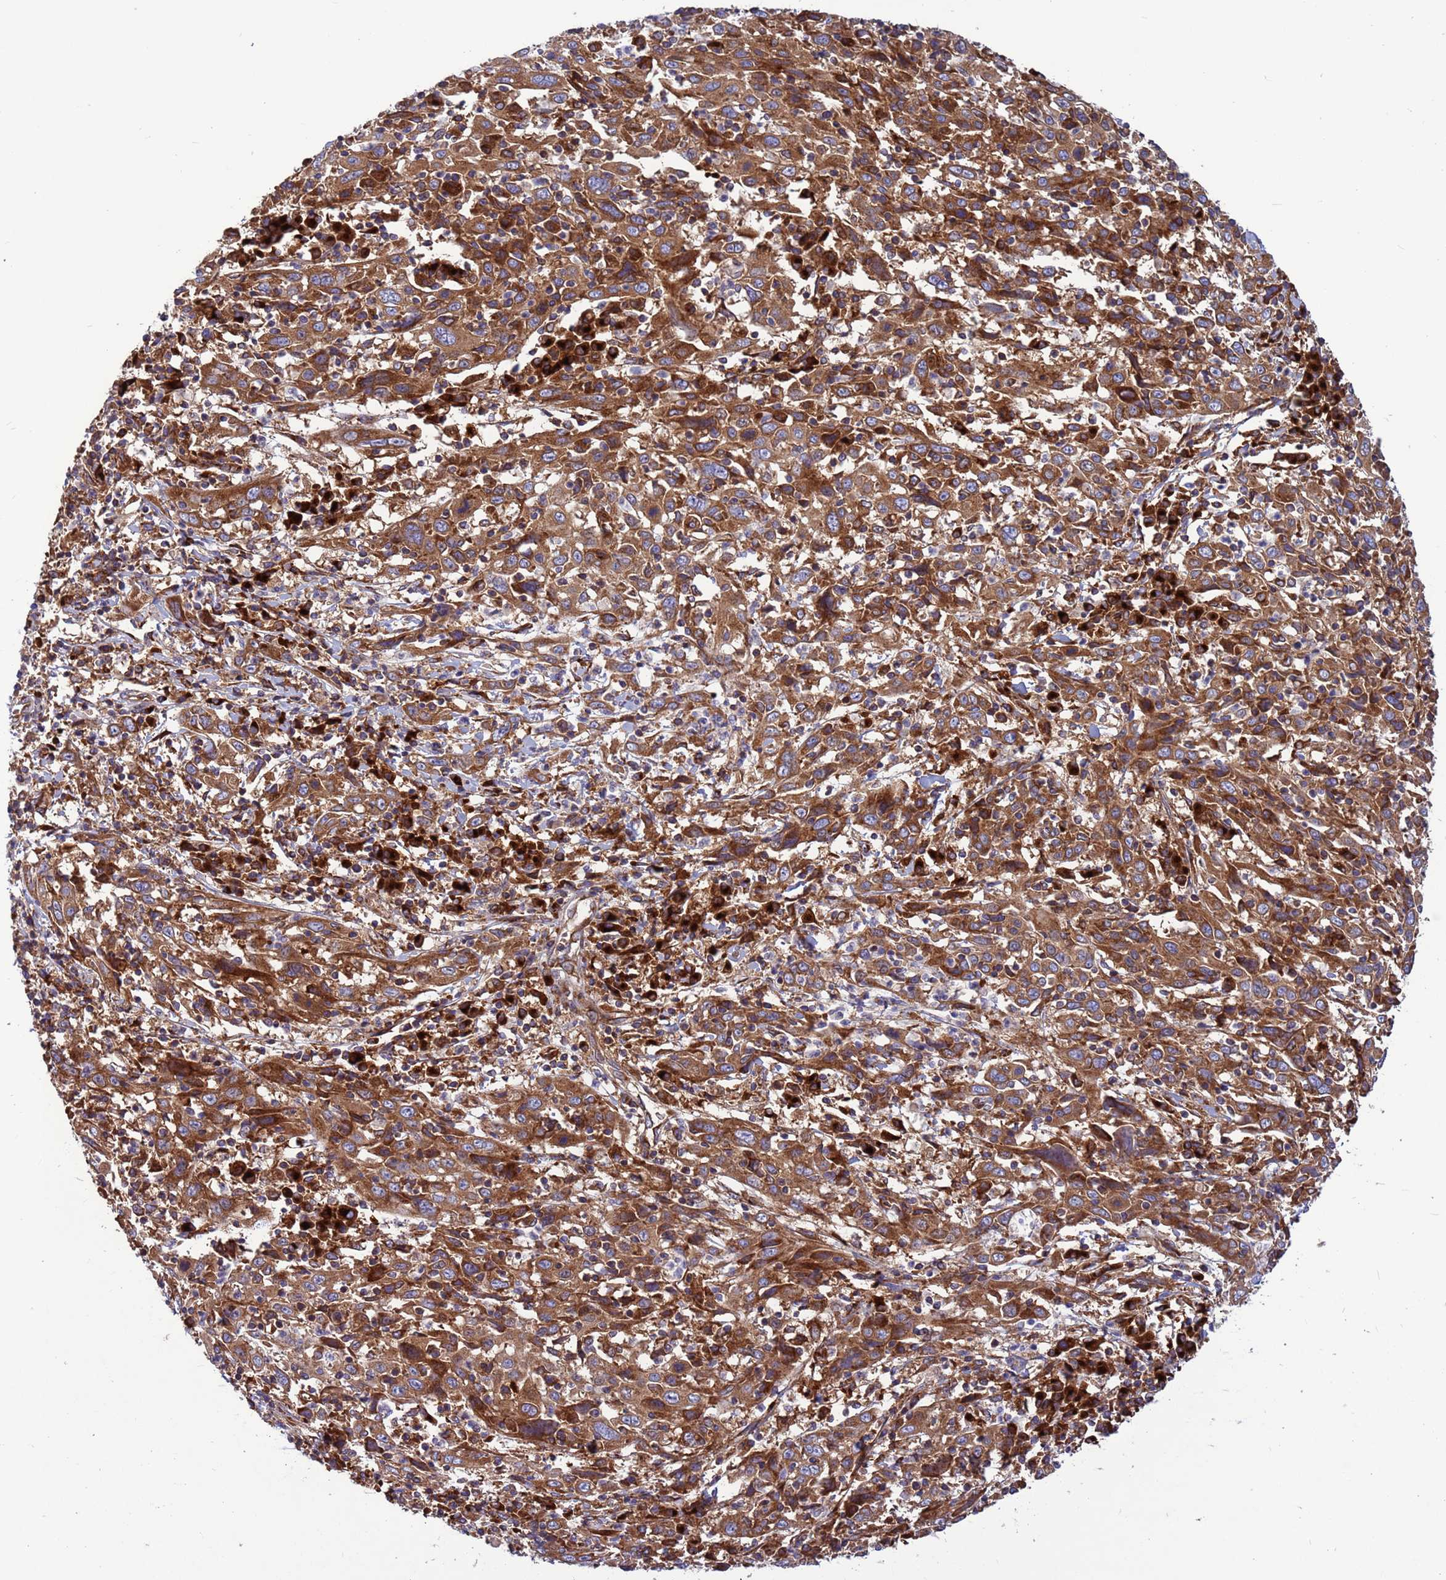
{"staining": {"intensity": "moderate", "quantity": ">75%", "location": "cytoplasmic/membranous"}, "tissue": "cervical cancer", "cell_type": "Tumor cells", "image_type": "cancer", "snomed": [{"axis": "morphology", "description": "Squamous cell carcinoma, NOS"}, {"axis": "topography", "description": "Cervix"}], "caption": "Protein expression by immunohistochemistry (IHC) demonstrates moderate cytoplasmic/membranous positivity in approximately >75% of tumor cells in squamous cell carcinoma (cervical). (IHC, brightfield microscopy, high magnification).", "gene": "ZC3HAV1", "patient": {"sex": "female", "age": 46}}